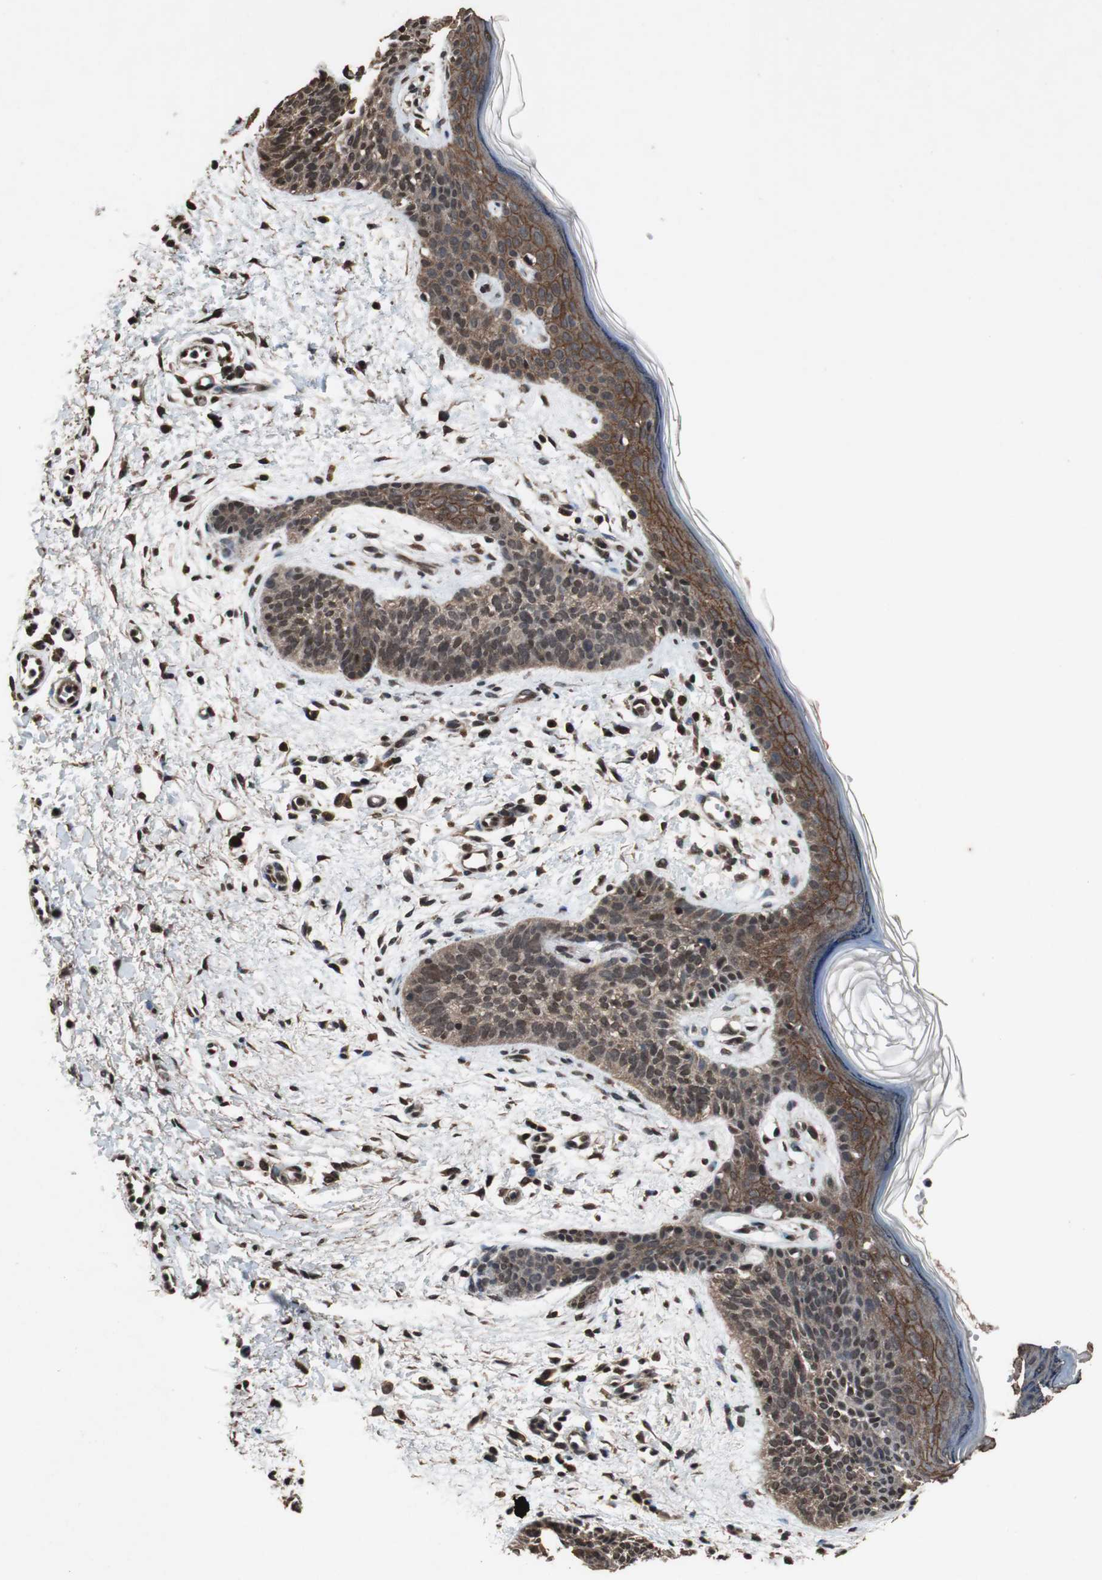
{"staining": {"intensity": "moderate", "quantity": ">75%", "location": "cytoplasmic/membranous,nuclear"}, "tissue": "skin cancer", "cell_type": "Tumor cells", "image_type": "cancer", "snomed": [{"axis": "morphology", "description": "Normal tissue, NOS"}, {"axis": "morphology", "description": "Basal cell carcinoma"}, {"axis": "topography", "description": "Skin"}], "caption": "Moderate cytoplasmic/membranous and nuclear protein staining is appreciated in about >75% of tumor cells in skin cancer.", "gene": "ZNF18", "patient": {"sex": "female", "age": 69}}